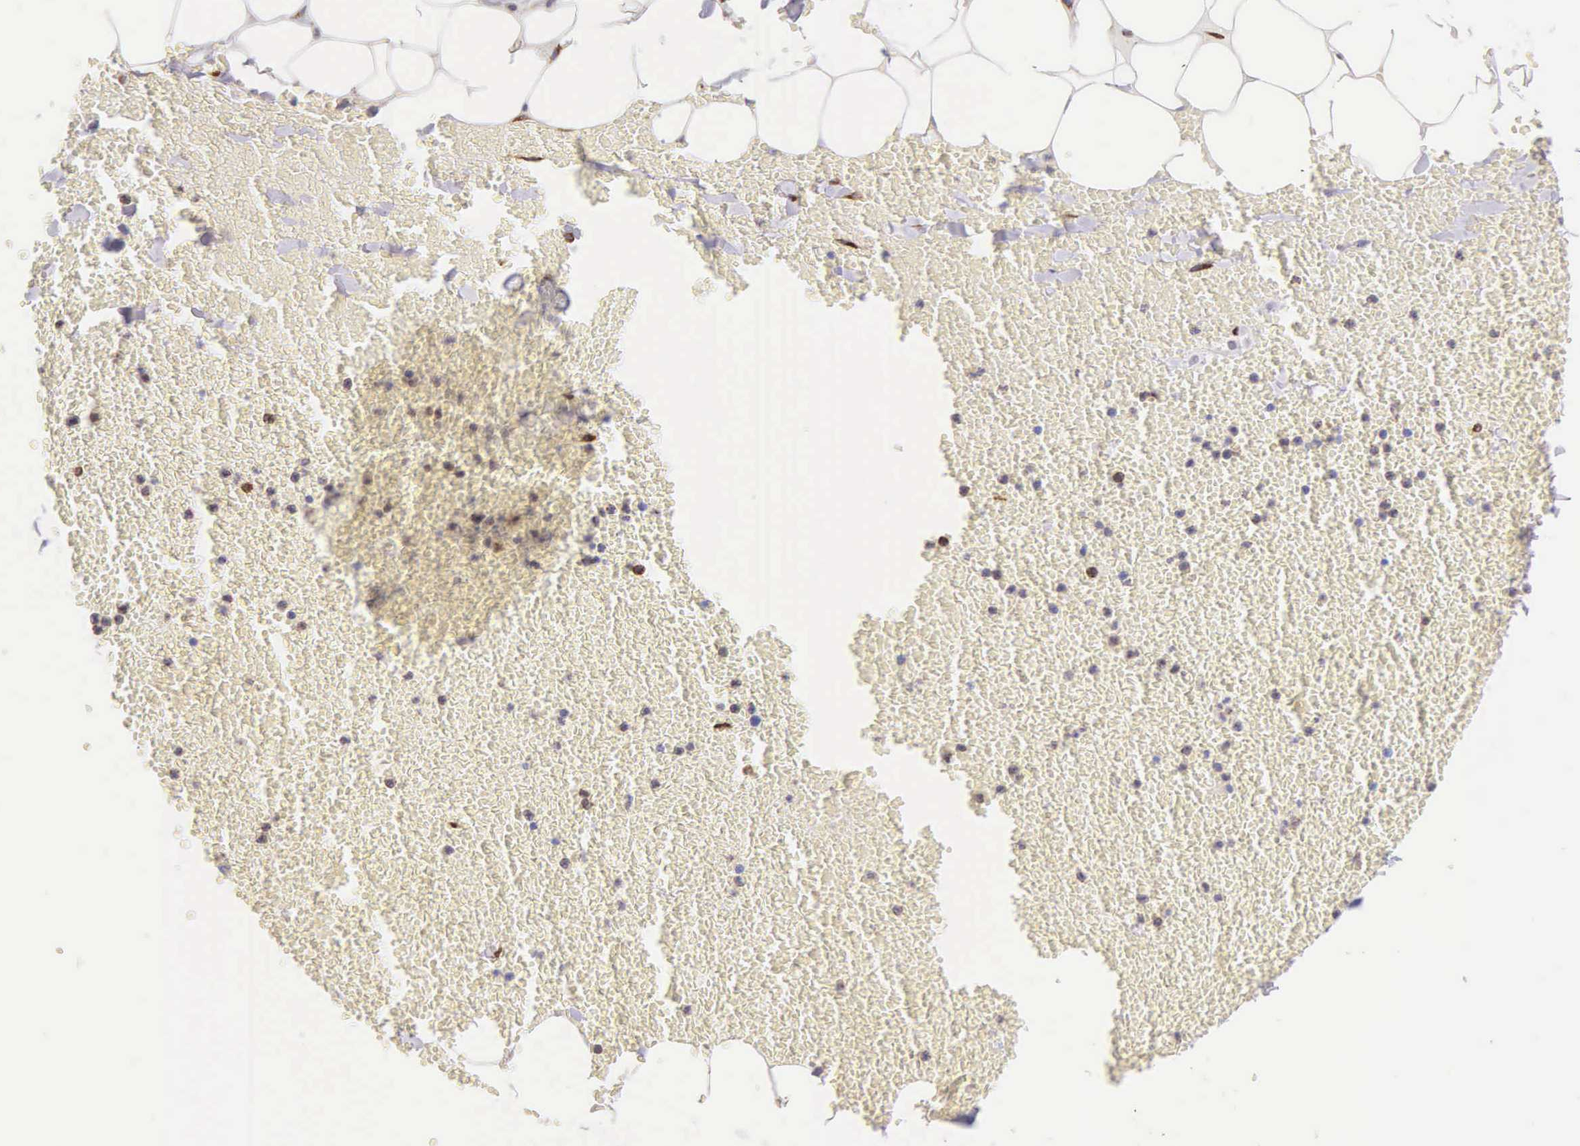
{"staining": {"intensity": "negative", "quantity": "none", "location": "none"}, "tissue": "adipose tissue", "cell_type": "Adipocytes", "image_type": "normal", "snomed": [{"axis": "morphology", "description": "Normal tissue, NOS"}, {"axis": "morphology", "description": "Inflammation, NOS"}, {"axis": "topography", "description": "Lymph node"}, {"axis": "topography", "description": "Peripheral nerve tissue"}], "caption": "Immunohistochemistry (IHC) of normal adipose tissue reveals no staining in adipocytes.", "gene": "CKAP4", "patient": {"sex": "male", "age": 52}}